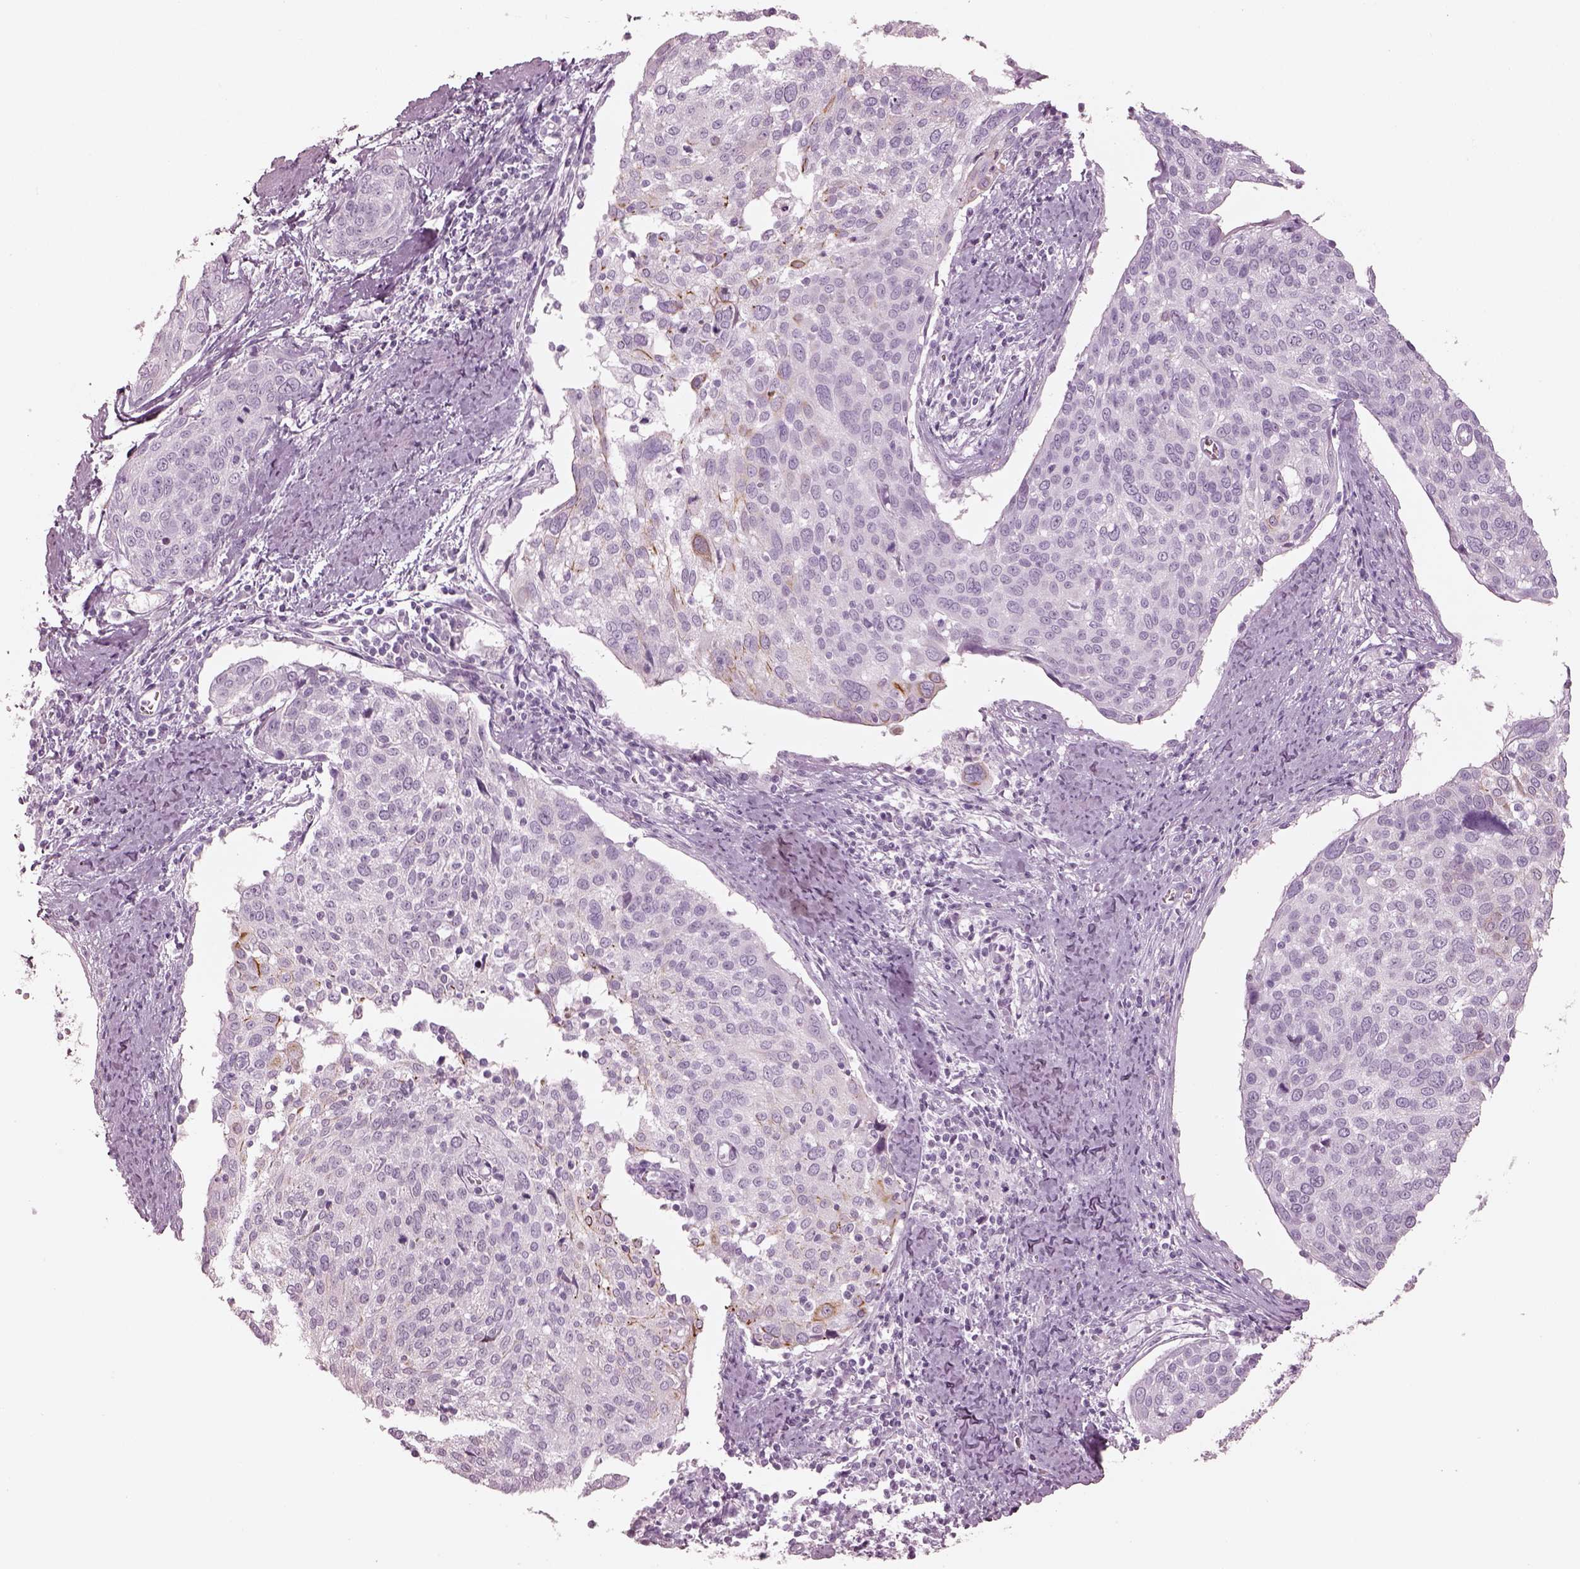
{"staining": {"intensity": "negative", "quantity": "none", "location": "none"}, "tissue": "cervical cancer", "cell_type": "Tumor cells", "image_type": "cancer", "snomed": [{"axis": "morphology", "description": "Squamous cell carcinoma, NOS"}, {"axis": "topography", "description": "Cervix"}], "caption": "Squamous cell carcinoma (cervical) was stained to show a protein in brown. There is no significant positivity in tumor cells. Brightfield microscopy of IHC stained with DAB (3,3'-diaminobenzidine) (brown) and hematoxylin (blue), captured at high magnification.", "gene": "PON3", "patient": {"sex": "female", "age": 39}}